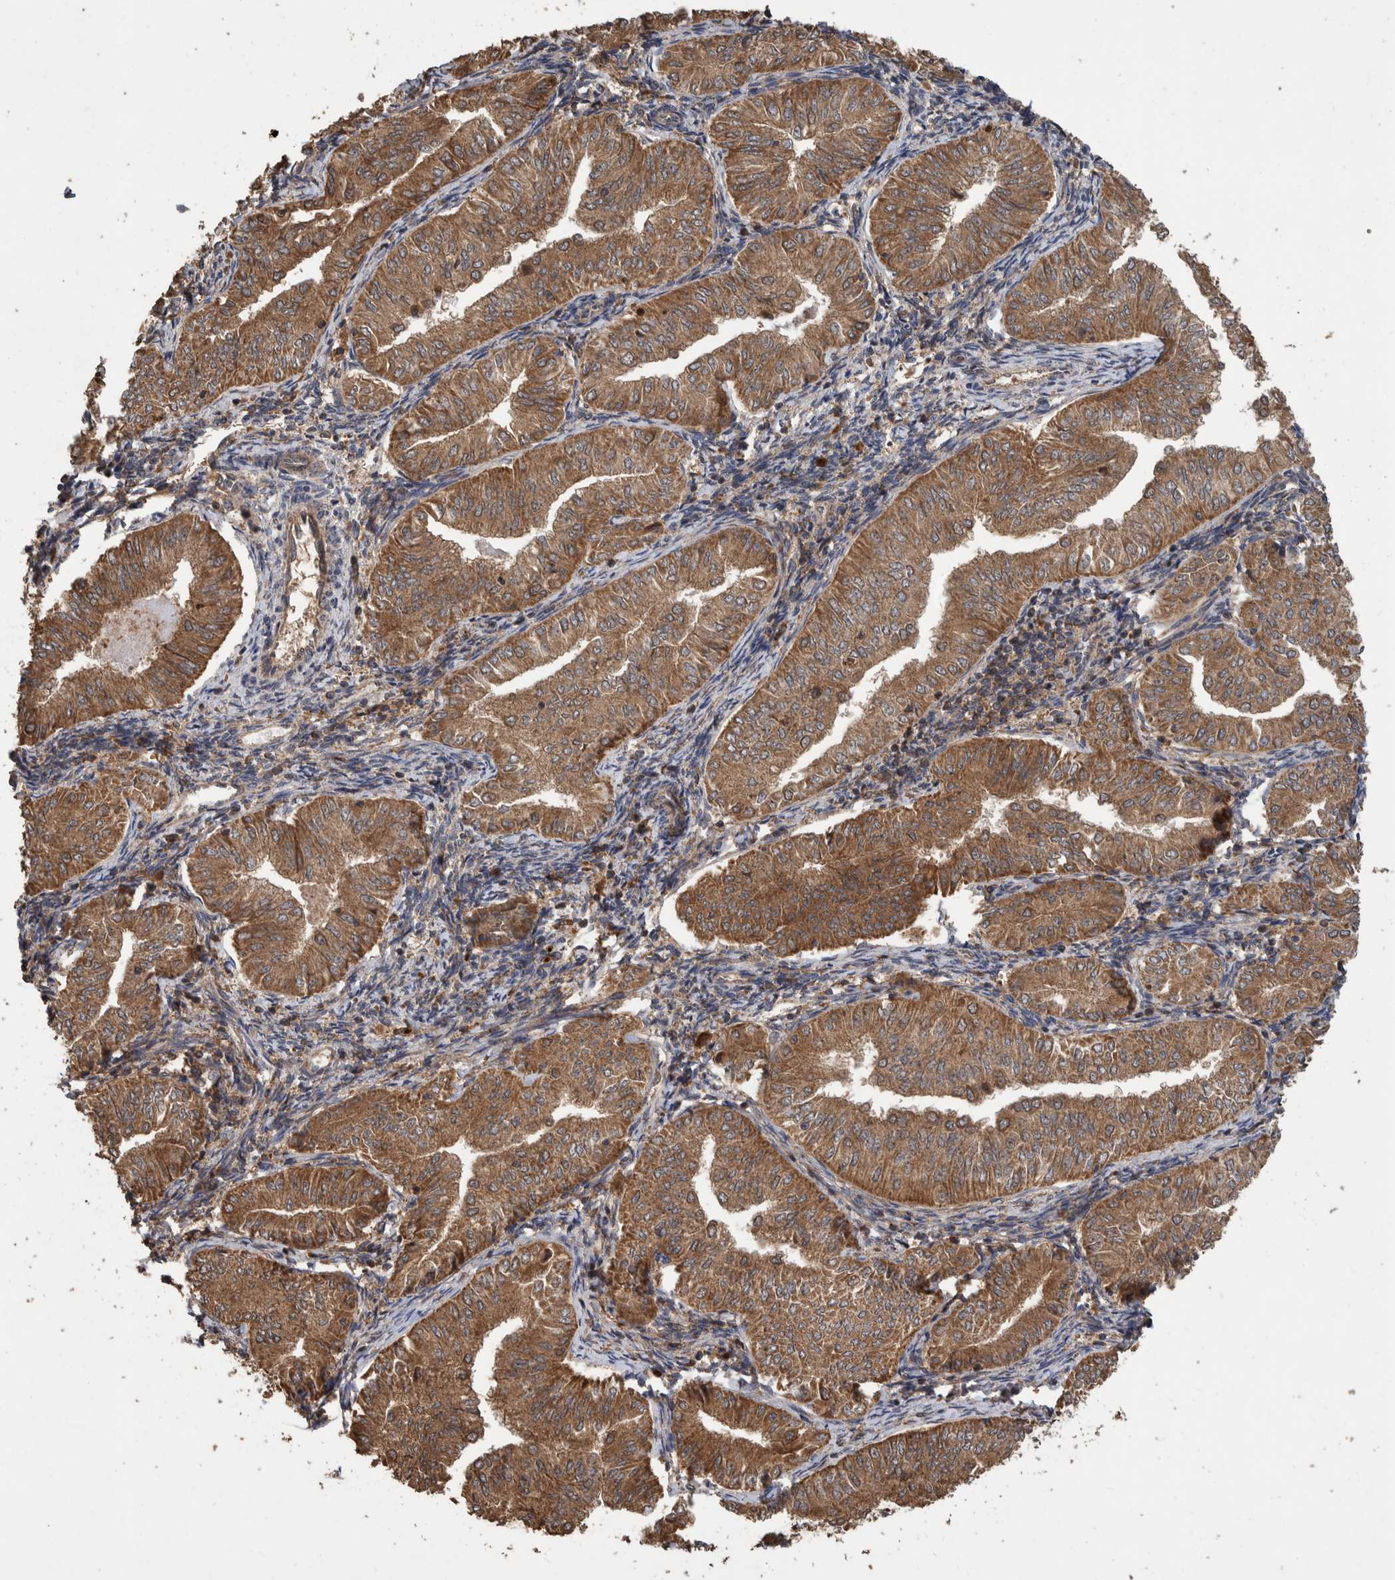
{"staining": {"intensity": "moderate", "quantity": ">75%", "location": "cytoplasmic/membranous"}, "tissue": "endometrial cancer", "cell_type": "Tumor cells", "image_type": "cancer", "snomed": [{"axis": "morphology", "description": "Normal tissue, NOS"}, {"axis": "morphology", "description": "Adenocarcinoma, NOS"}, {"axis": "topography", "description": "Endometrium"}], "caption": "DAB (3,3'-diaminobenzidine) immunohistochemical staining of human endometrial cancer exhibits moderate cytoplasmic/membranous protein positivity in about >75% of tumor cells.", "gene": "TRIM16", "patient": {"sex": "female", "age": 53}}